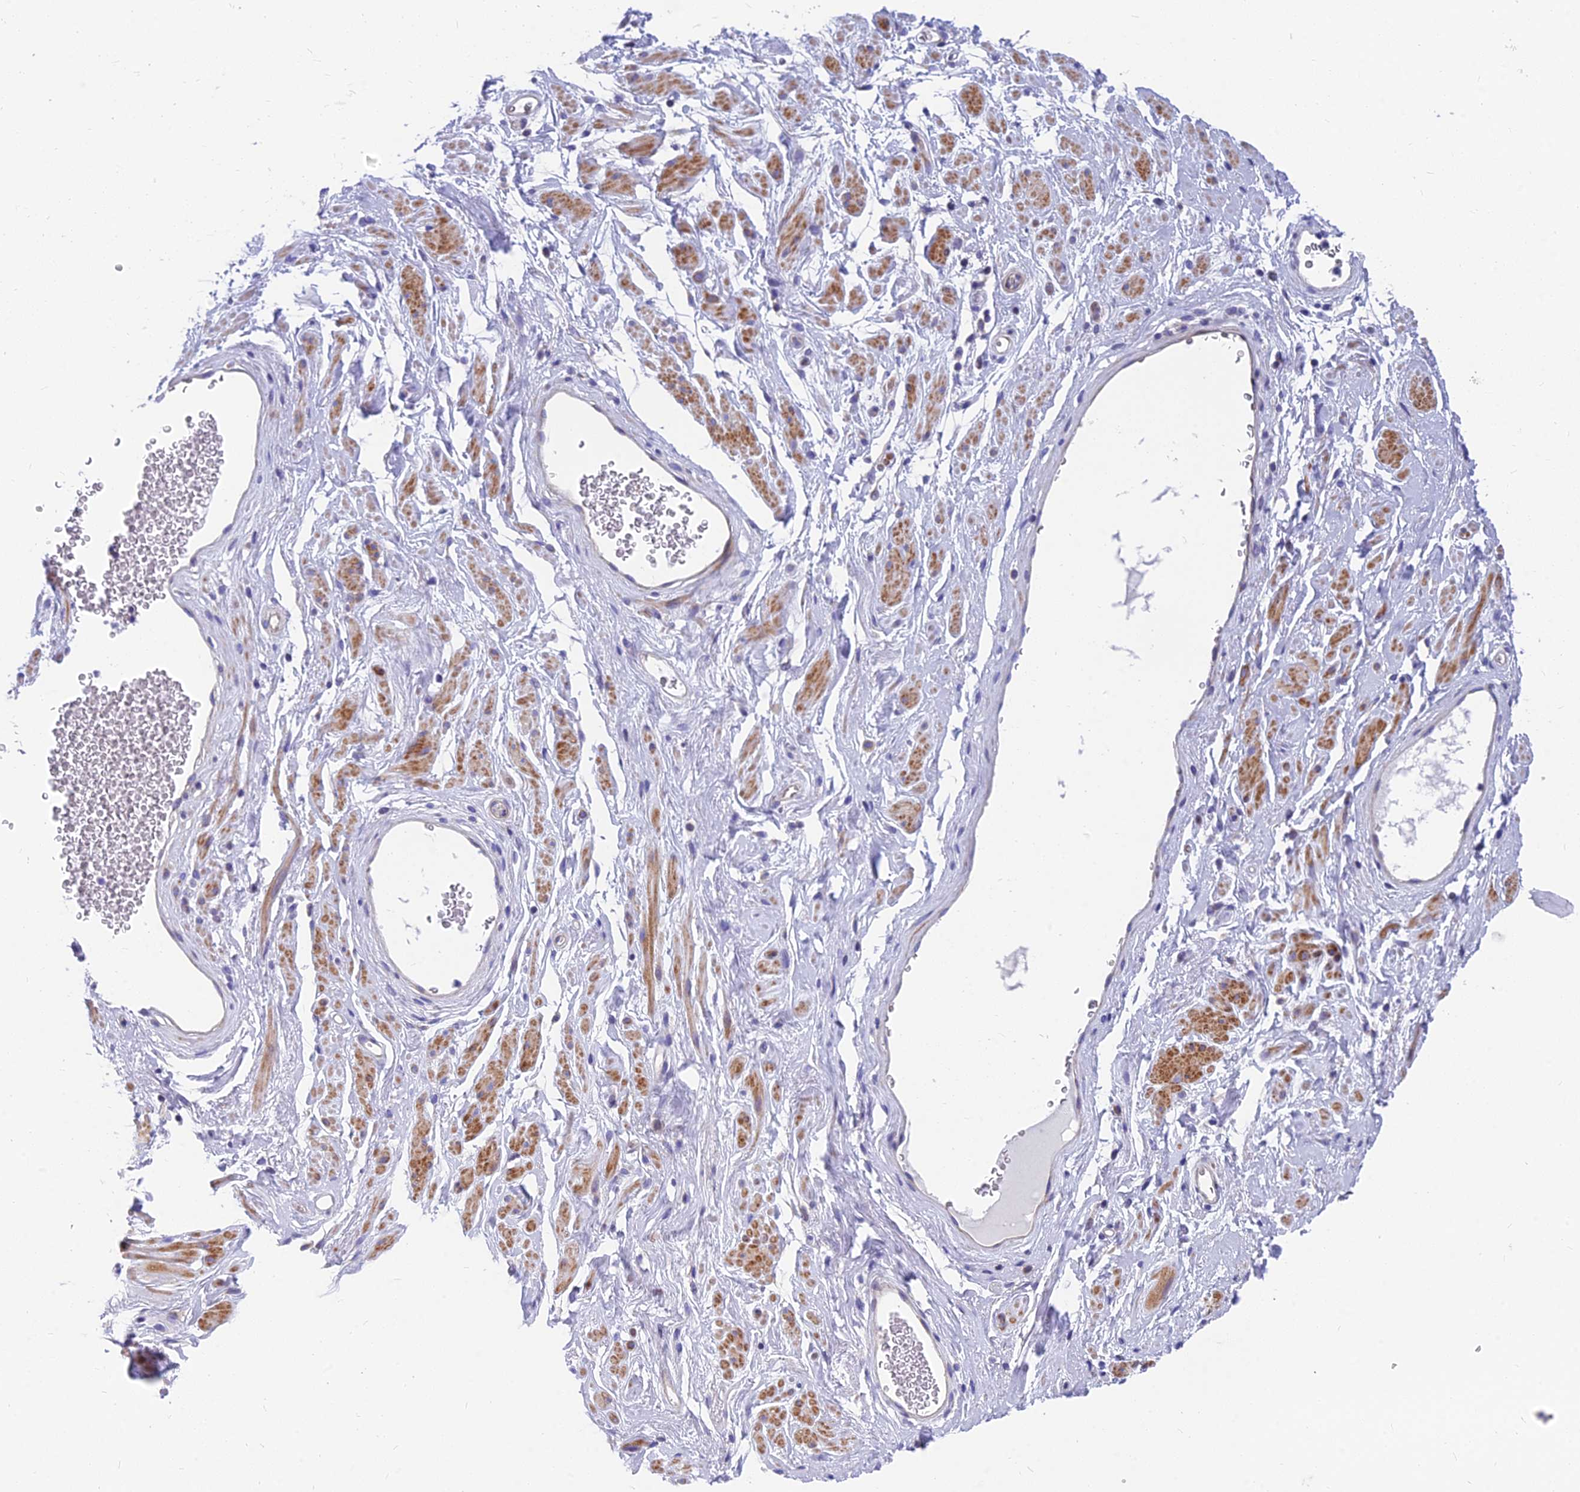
{"staining": {"intensity": "negative", "quantity": "none", "location": "none"}, "tissue": "adipose tissue", "cell_type": "Adipocytes", "image_type": "normal", "snomed": [{"axis": "morphology", "description": "Normal tissue, NOS"}, {"axis": "morphology", "description": "Adenocarcinoma, NOS"}, {"axis": "topography", "description": "Rectum"}, {"axis": "topography", "description": "Vagina"}, {"axis": "topography", "description": "Peripheral nerve tissue"}], "caption": "DAB (3,3'-diaminobenzidine) immunohistochemical staining of unremarkable human adipose tissue exhibits no significant expression in adipocytes. Nuclei are stained in blue.", "gene": "MVB12A", "patient": {"sex": "female", "age": 71}}